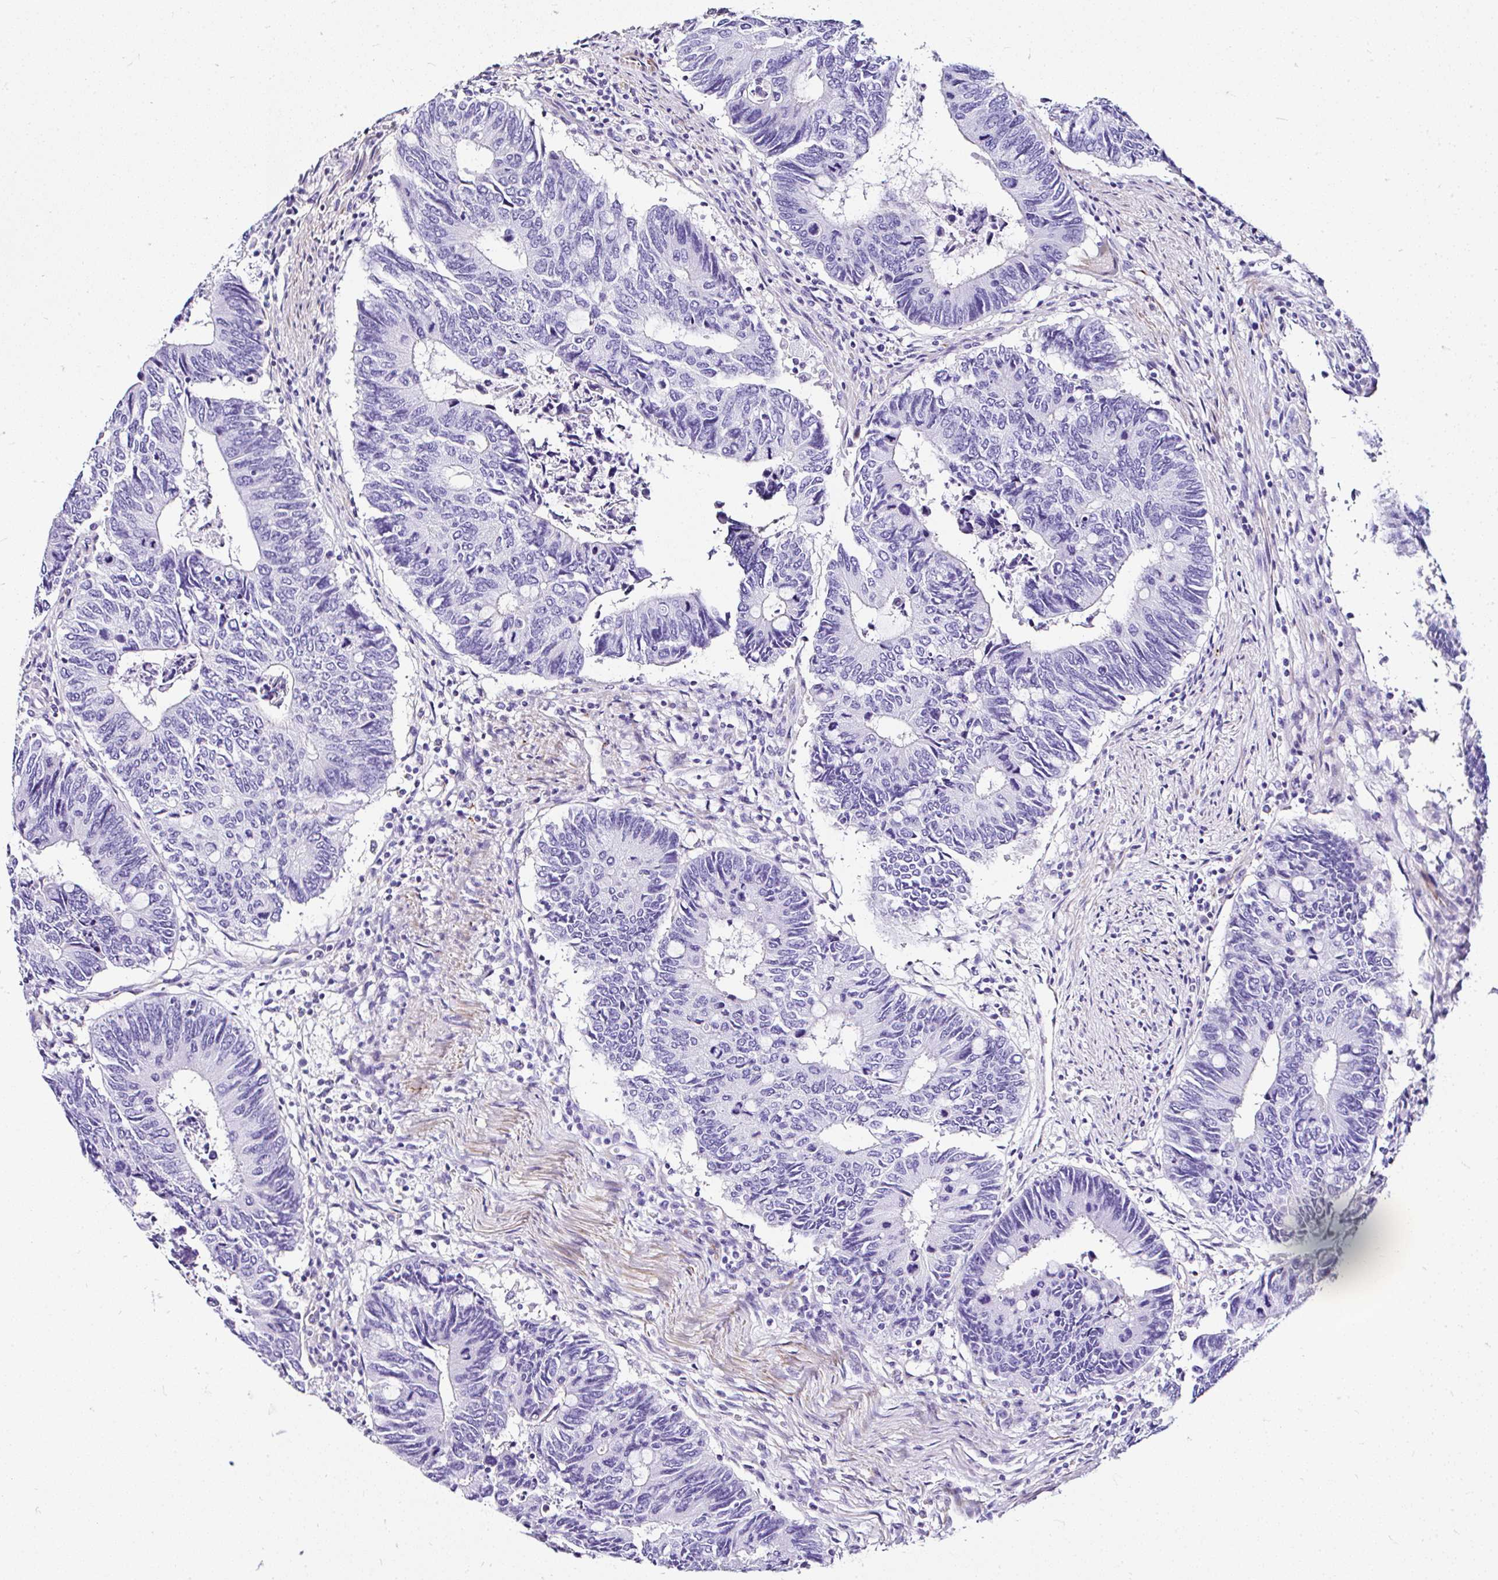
{"staining": {"intensity": "negative", "quantity": "none", "location": "none"}, "tissue": "colorectal cancer", "cell_type": "Tumor cells", "image_type": "cancer", "snomed": [{"axis": "morphology", "description": "Adenocarcinoma, NOS"}, {"axis": "topography", "description": "Colon"}], "caption": "Colorectal adenocarcinoma was stained to show a protein in brown. There is no significant positivity in tumor cells.", "gene": "DEPDC5", "patient": {"sex": "male", "age": 87}}